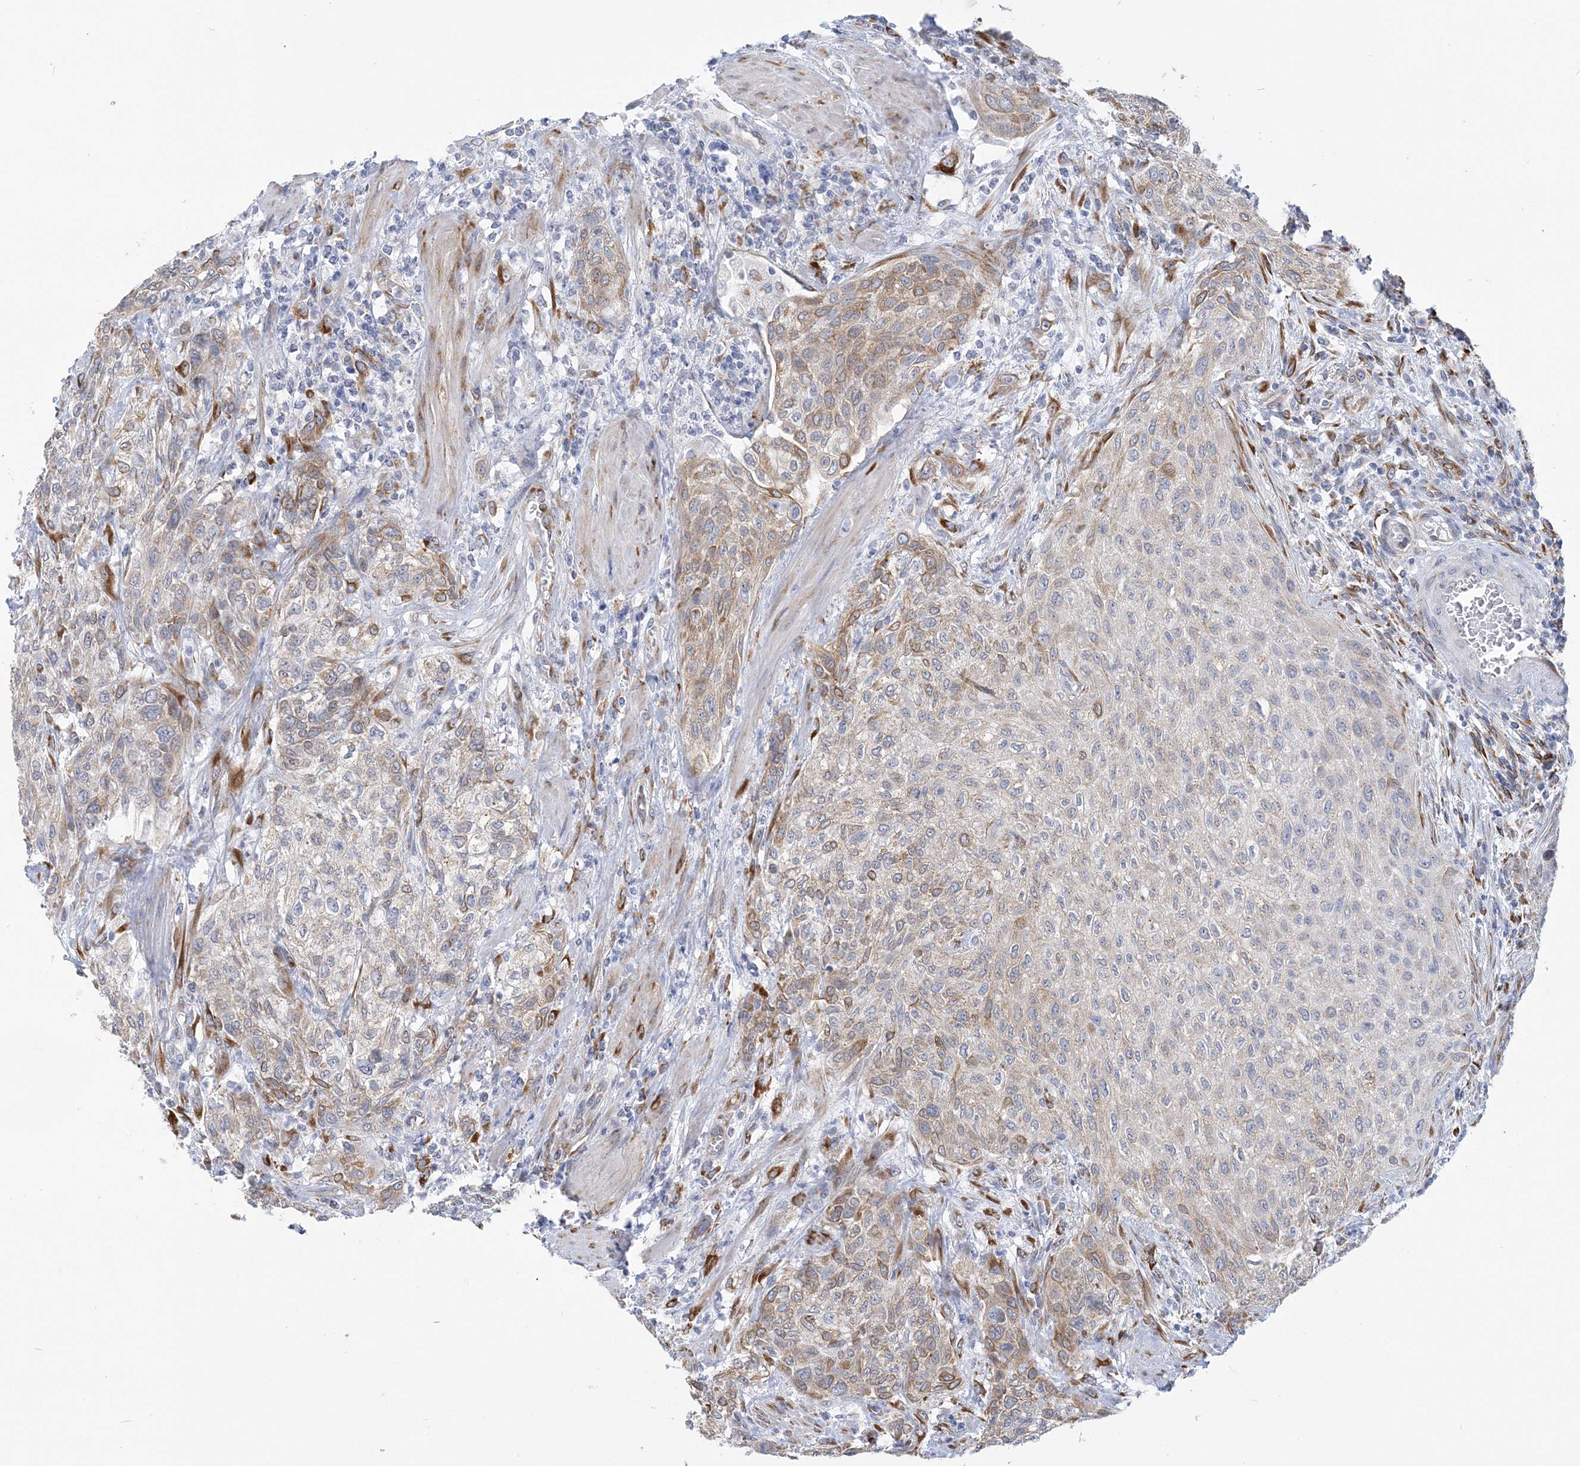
{"staining": {"intensity": "moderate", "quantity": "<25%", "location": "cytoplasmic/membranous"}, "tissue": "urothelial cancer", "cell_type": "Tumor cells", "image_type": "cancer", "snomed": [{"axis": "morphology", "description": "Urothelial carcinoma, High grade"}, {"axis": "topography", "description": "Urinary bladder"}], "caption": "The image shows staining of urothelial cancer, revealing moderate cytoplasmic/membranous protein positivity (brown color) within tumor cells. (DAB IHC, brown staining for protein, blue staining for nuclei).", "gene": "PLEKHG4B", "patient": {"sex": "male", "age": 35}}